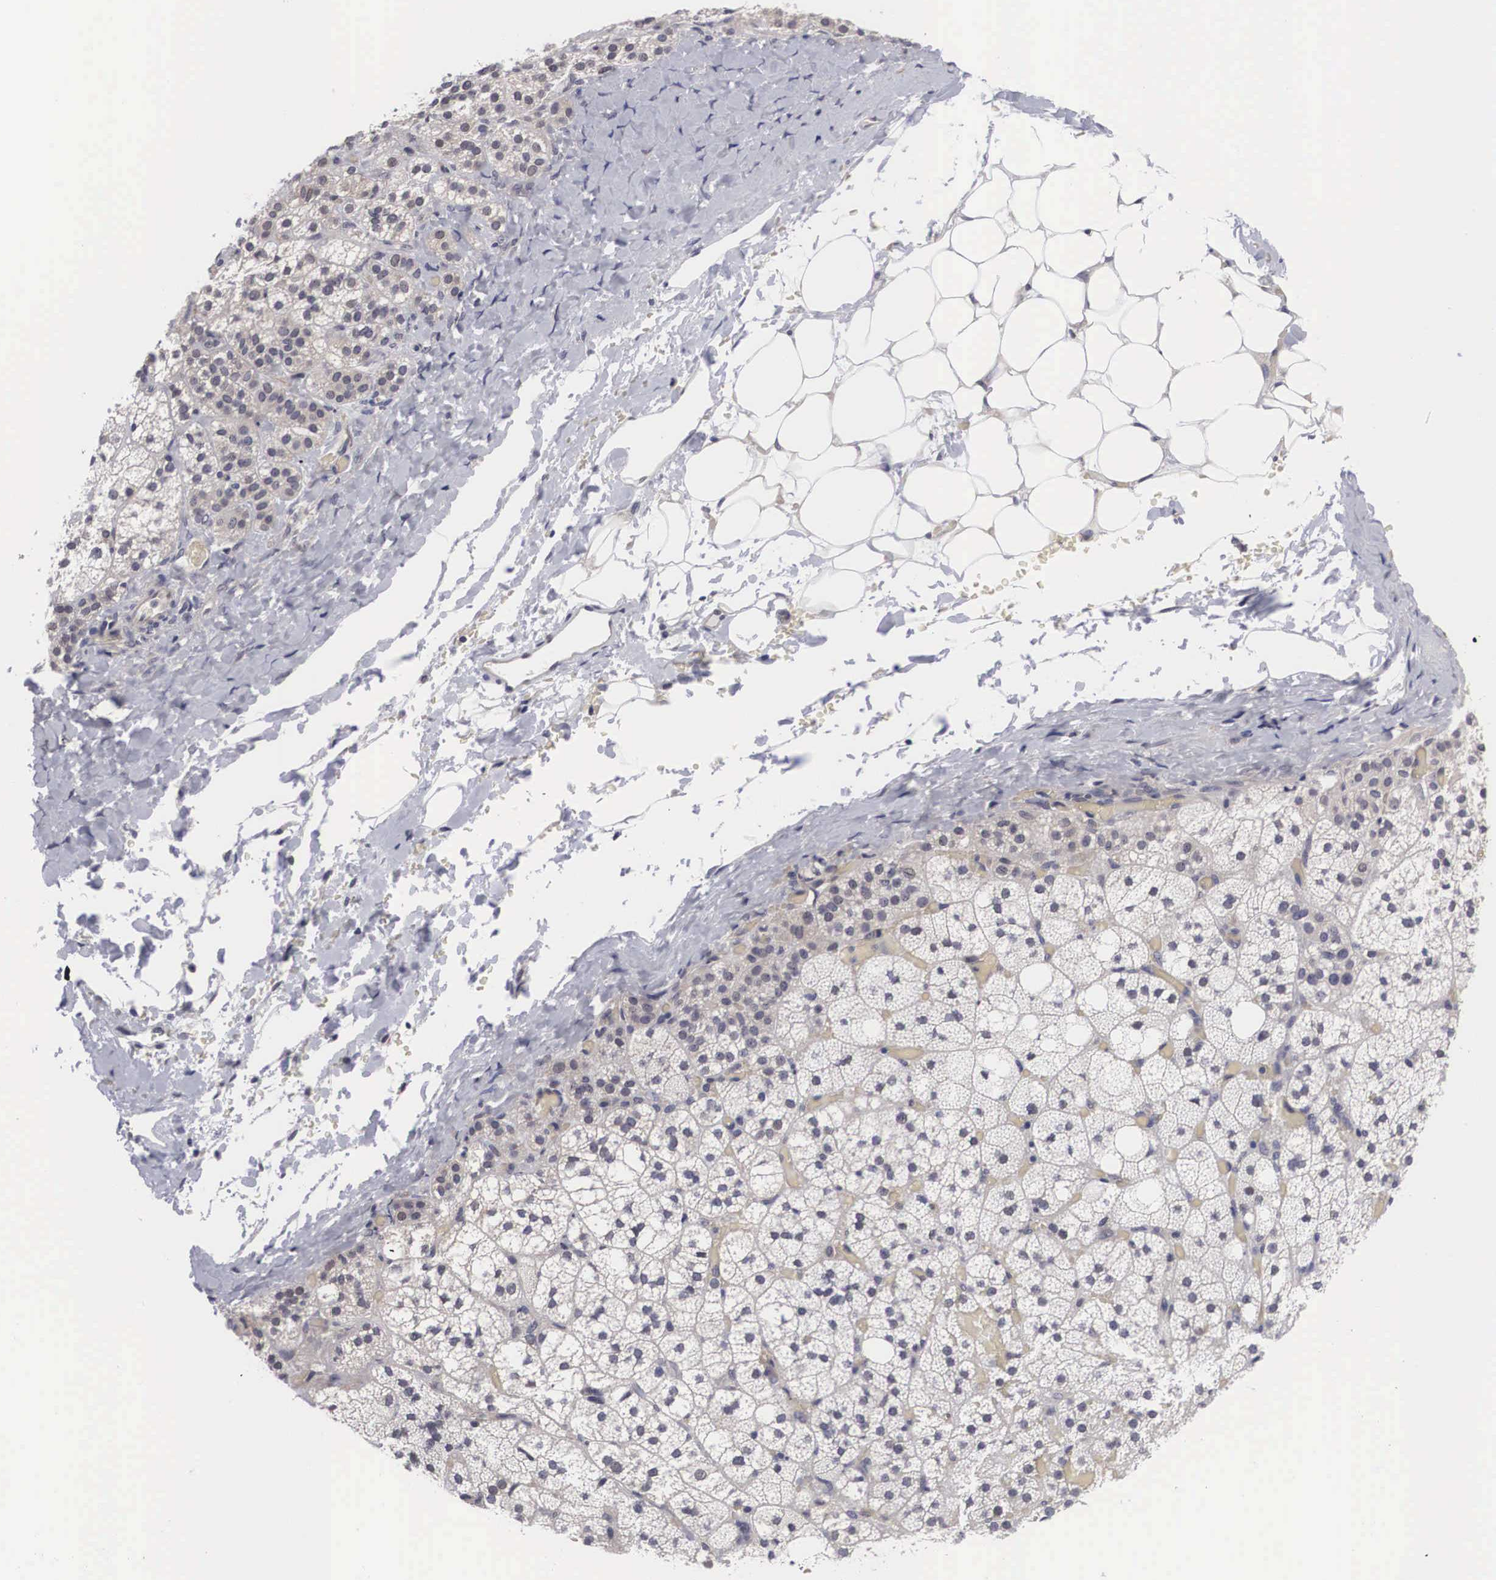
{"staining": {"intensity": "weak", "quantity": "<25%", "location": "cytoplasmic/membranous"}, "tissue": "adrenal gland", "cell_type": "Glandular cells", "image_type": "normal", "snomed": [{"axis": "morphology", "description": "Normal tissue, NOS"}, {"axis": "topography", "description": "Adrenal gland"}], "caption": "An immunohistochemistry micrograph of unremarkable adrenal gland is shown. There is no staining in glandular cells of adrenal gland. (DAB (3,3'-diaminobenzidine) IHC with hematoxylin counter stain).", "gene": "OTX2", "patient": {"sex": "male", "age": 53}}